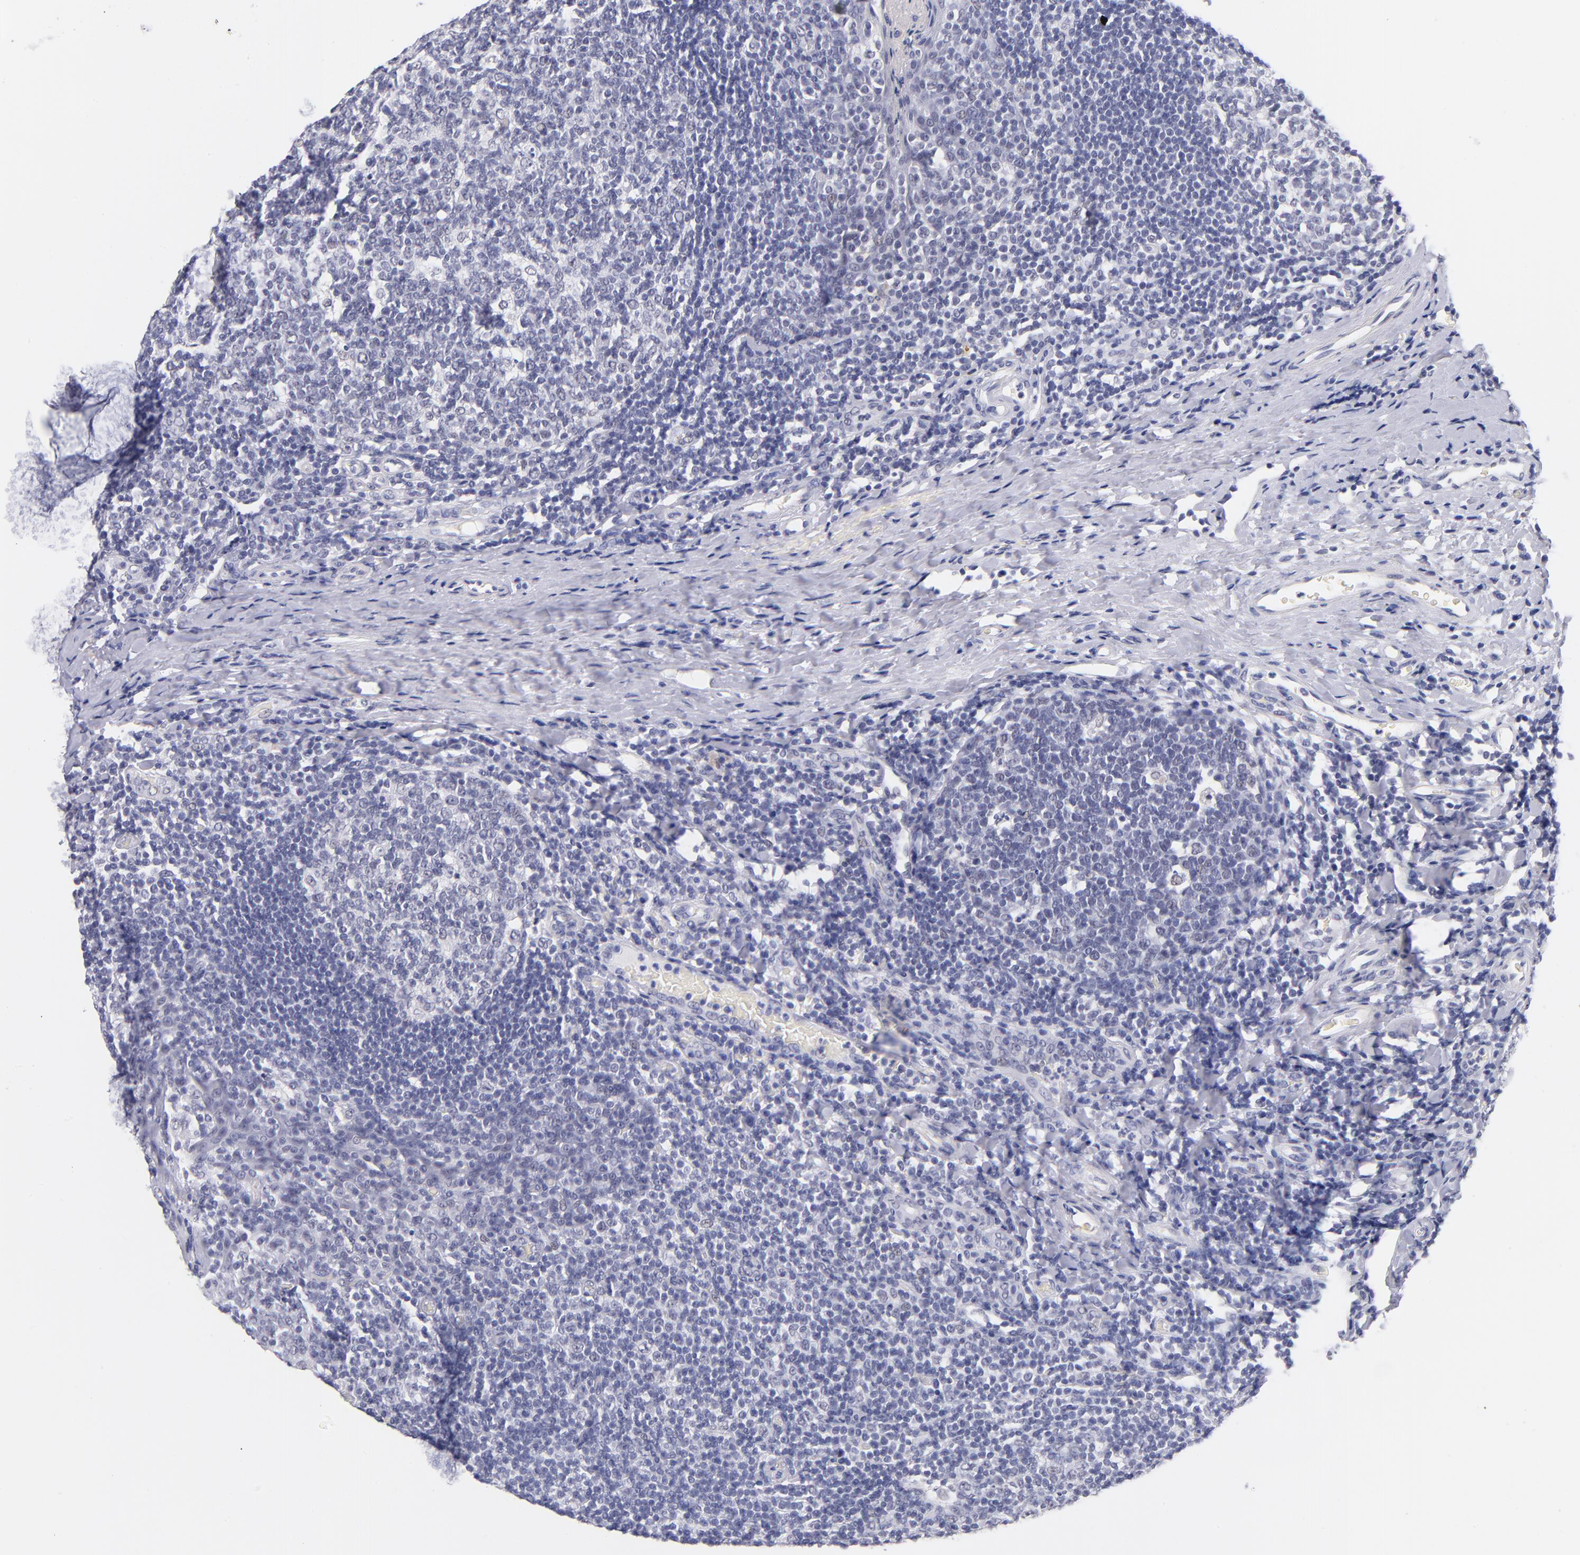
{"staining": {"intensity": "negative", "quantity": "none", "location": "none"}, "tissue": "tonsil", "cell_type": "Germinal center cells", "image_type": "normal", "snomed": [{"axis": "morphology", "description": "Normal tissue, NOS"}, {"axis": "topography", "description": "Tonsil"}], "caption": "IHC micrograph of normal tonsil: human tonsil stained with DAB (3,3'-diaminobenzidine) reveals no significant protein expression in germinal center cells.", "gene": "SNRPB", "patient": {"sex": "male", "age": 17}}